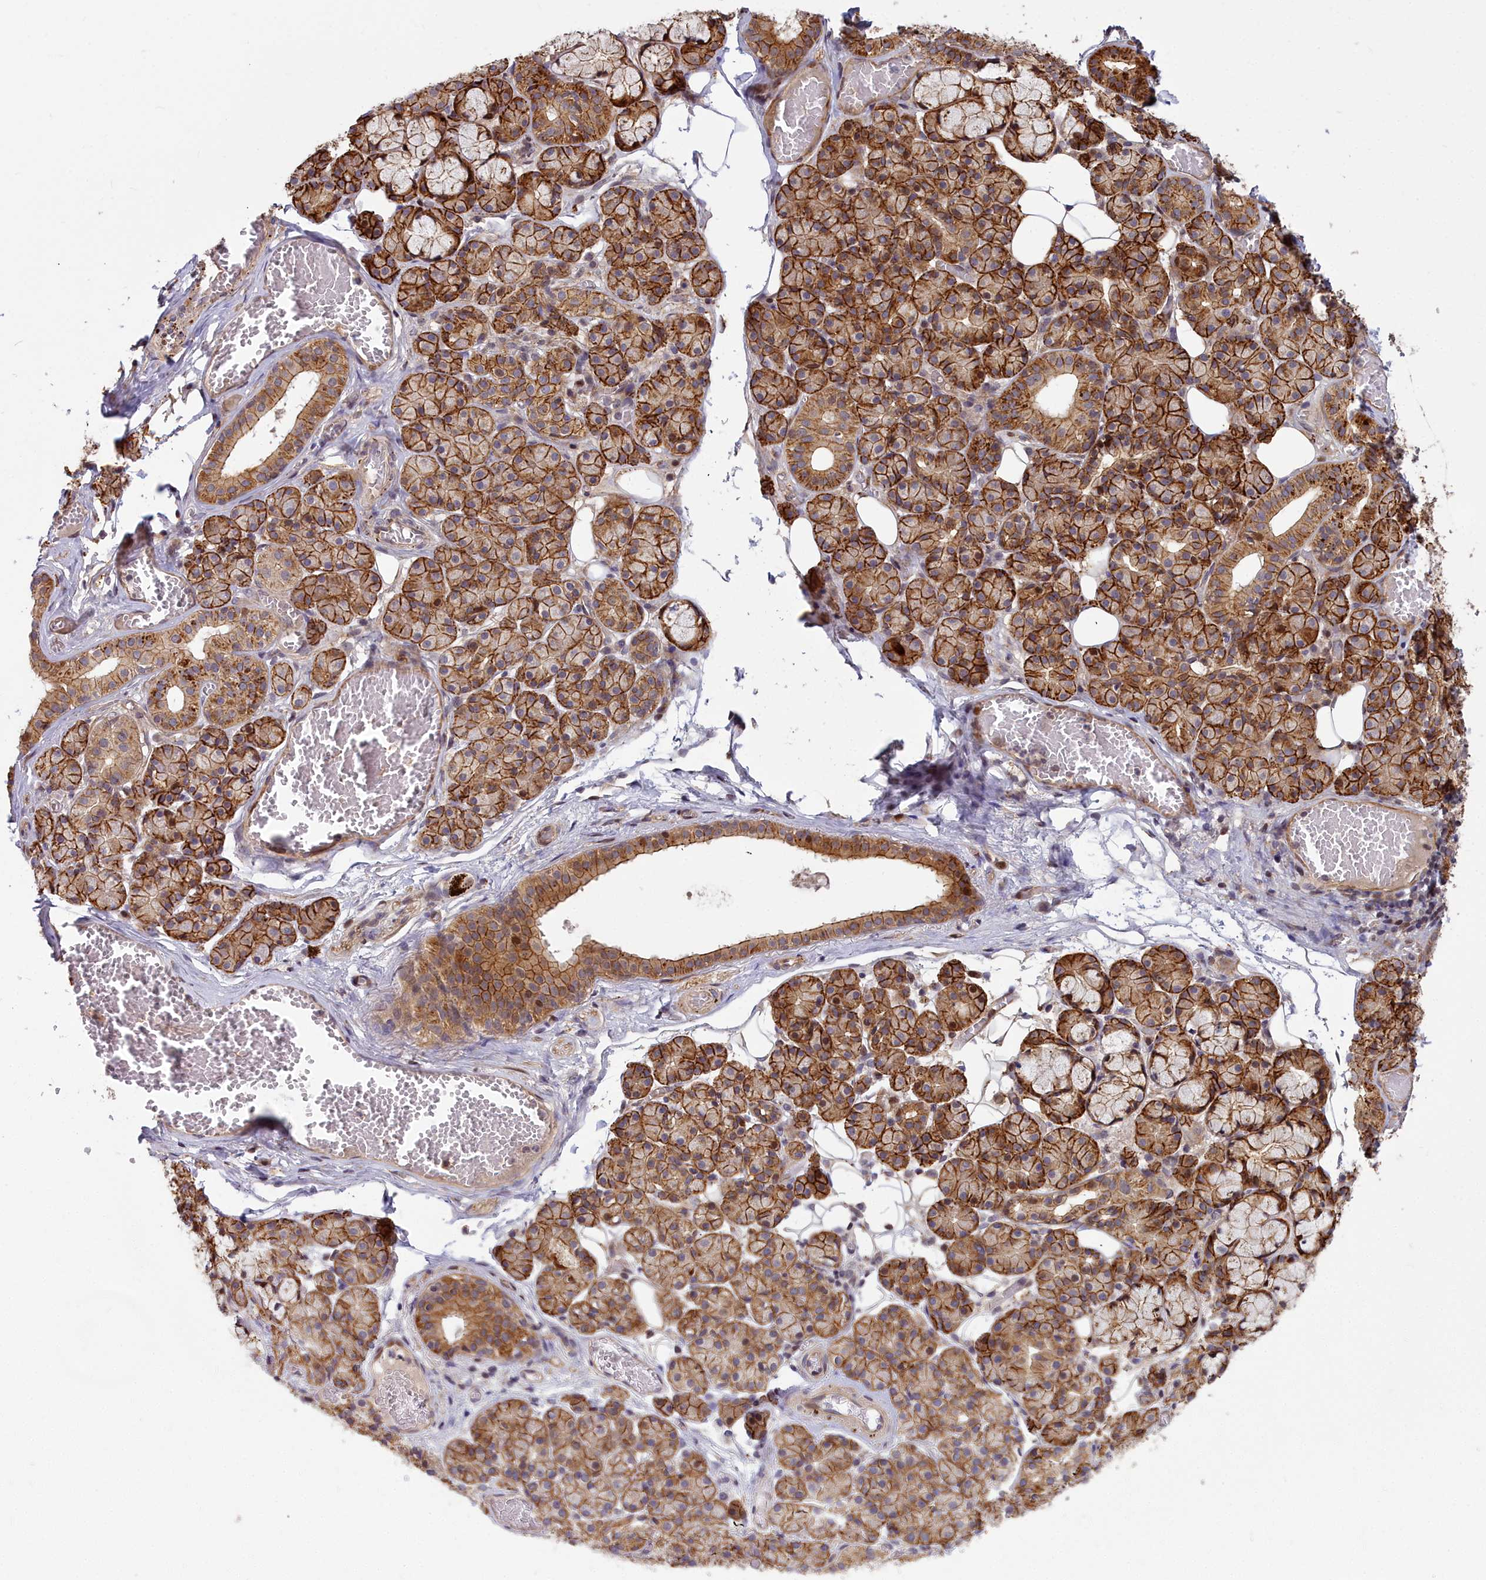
{"staining": {"intensity": "moderate", "quantity": ">75%", "location": "cytoplasmic/membranous"}, "tissue": "salivary gland", "cell_type": "Glandular cells", "image_type": "normal", "snomed": [{"axis": "morphology", "description": "Normal tissue, NOS"}, {"axis": "topography", "description": "Salivary gland"}], "caption": "Immunohistochemistry (IHC) staining of normal salivary gland, which exhibits medium levels of moderate cytoplasmic/membranous expression in about >75% of glandular cells indicating moderate cytoplasmic/membranous protein positivity. The staining was performed using DAB (brown) for protein detection and nuclei were counterstained in hematoxylin (blue).", "gene": "GLYATL3", "patient": {"sex": "male", "age": 63}}